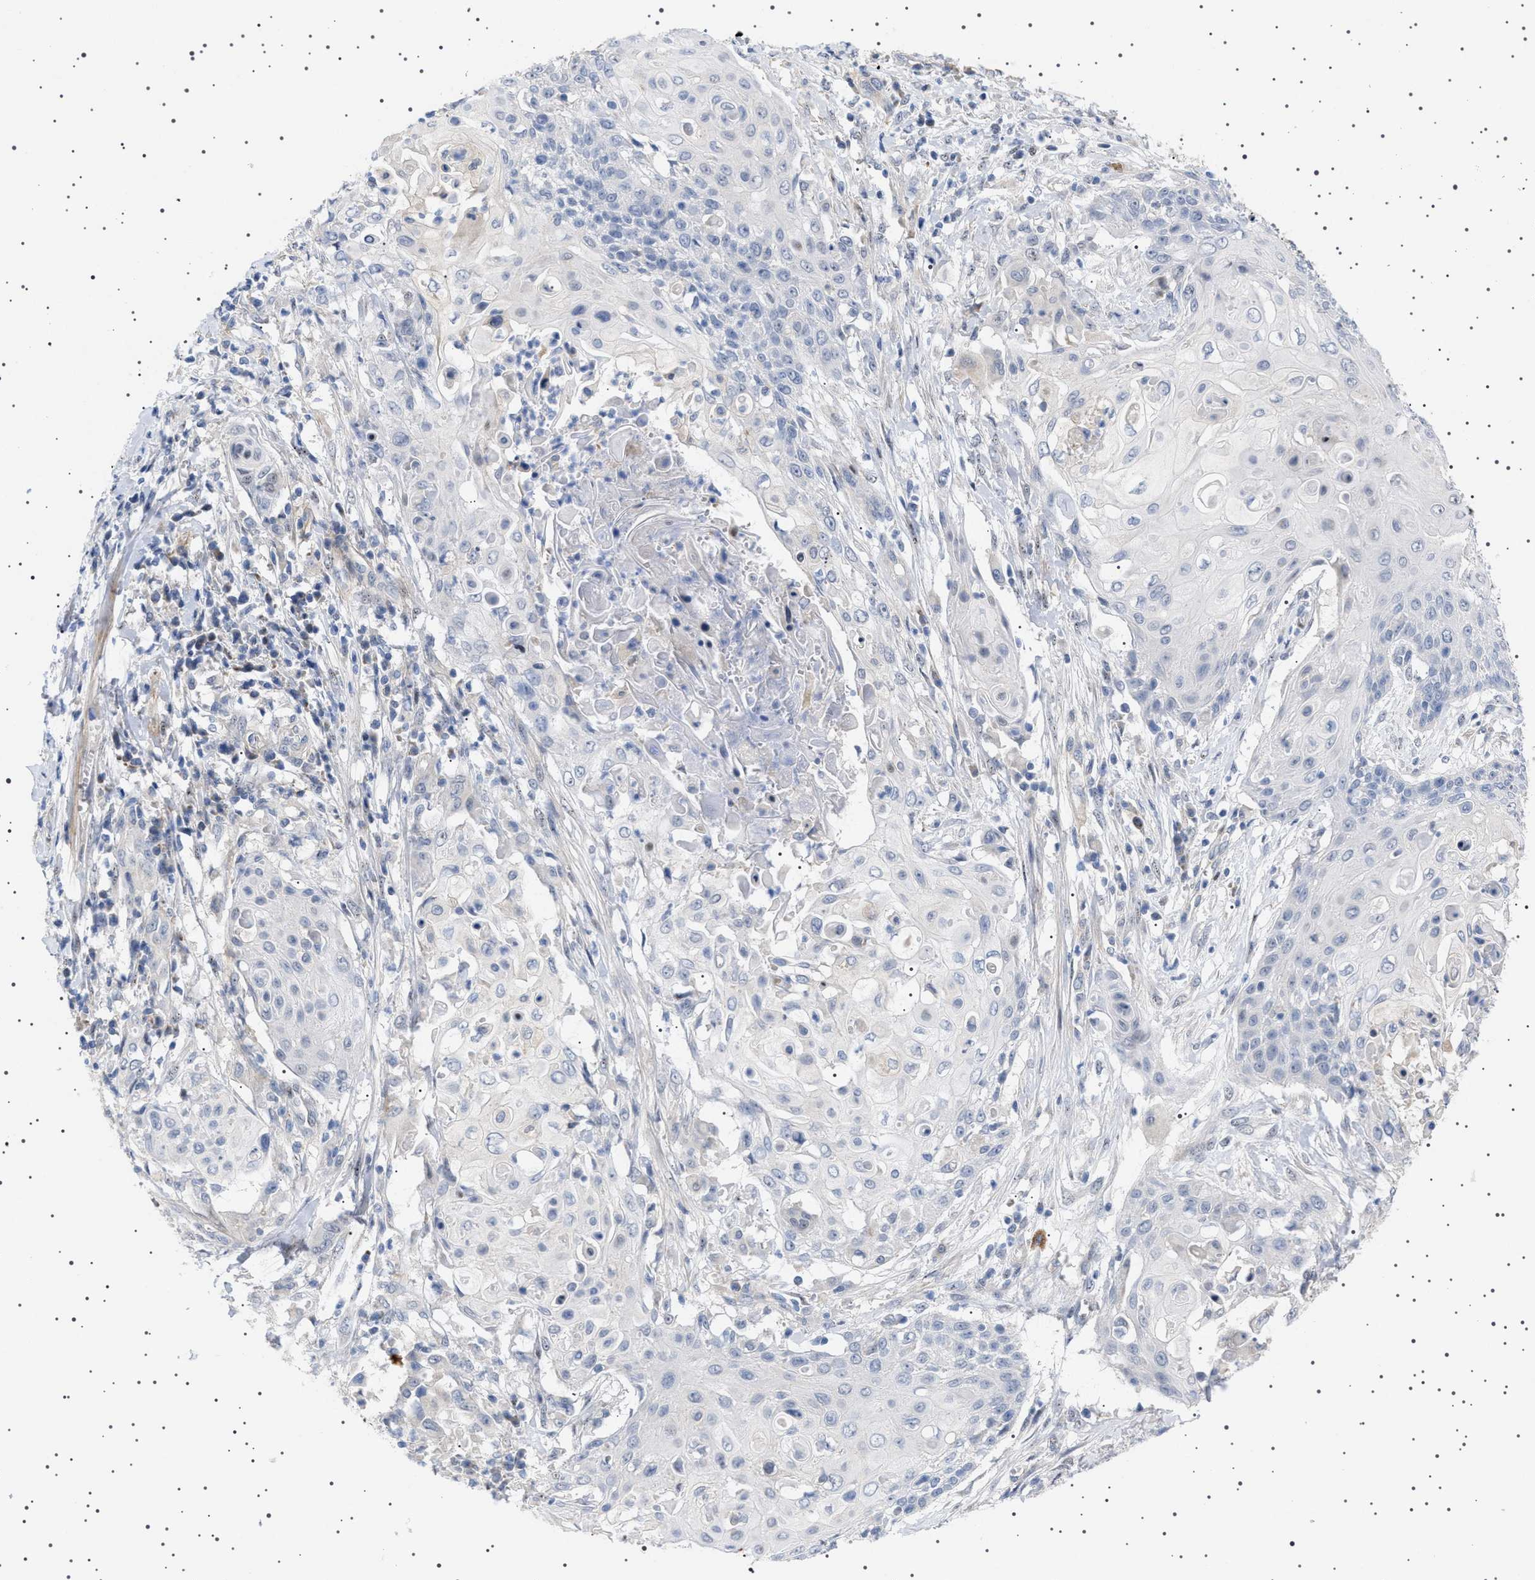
{"staining": {"intensity": "negative", "quantity": "none", "location": "none"}, "tissue": "cervical cancer", "cell_type": "Tumor cells", "image_type": "cancer", "snomed": [{"axis": "morphology", "description": "Squamous cell carcinoma, NOS"}, {"axis": "topography", "description": "Cervix"}], "caption": "Protein analysis of cervical squamous cell carcinoma shows no significant positivity in tumor cells. (DAB immunohistochemistry with hematoxylin counter stain).", "gene": "HTR1A", "patient": {"sex": "female", "age": 39}}